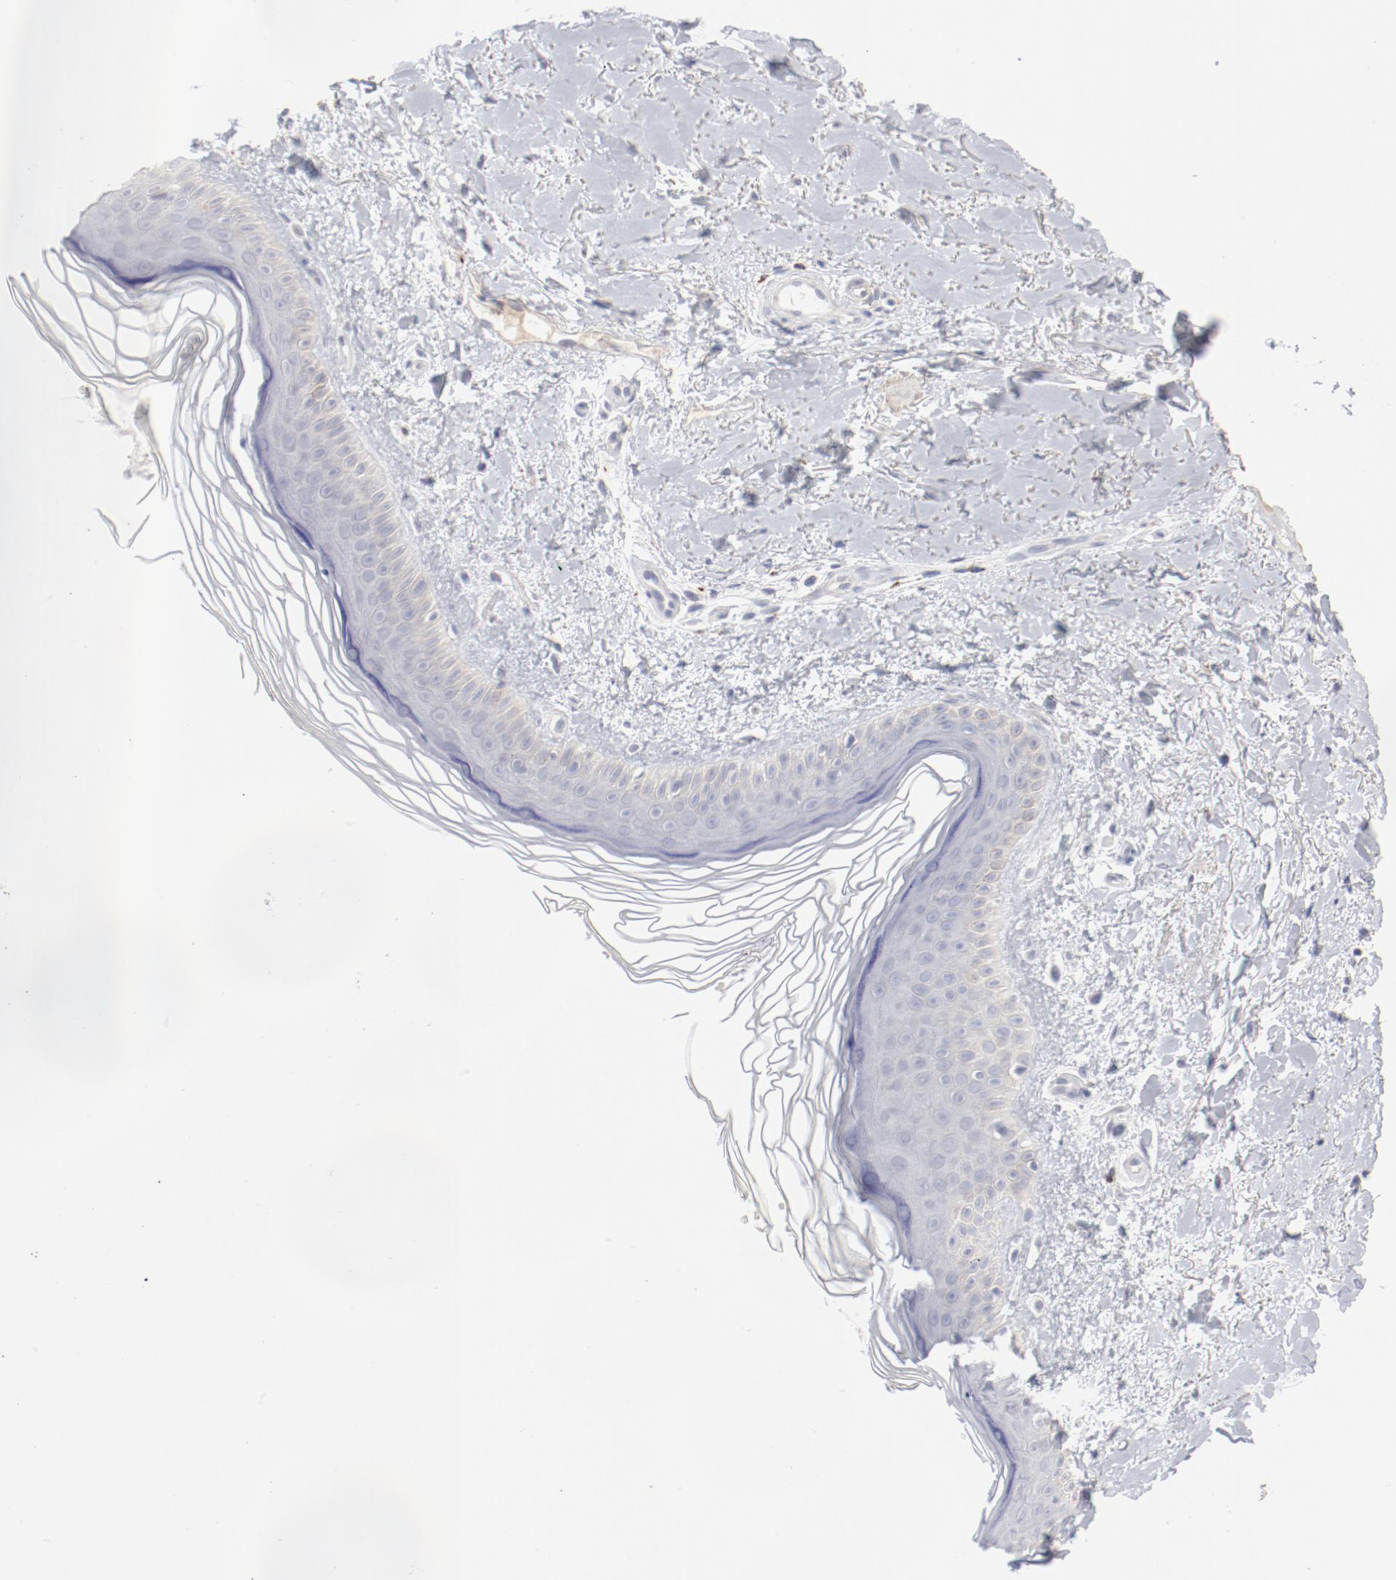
{"staining": {"intensity": "negative", "quantity": "none", "location": "none"}, "tissue": "skin", "cell_type": "Fibroblasts", "image_type": "normal", "snomed": [{"axis": "morphology", "description": "Normal tissue, NOS"}, {"axis": "topography", "description": "Skin"}], "caption": "Immunohistochemistry (IHC) micrograph of unremarkable skin stained for a protein (brown), which reveals no staining in fibroblasts.", "gene": "SH3BGR", "patient": {"sex": "female", "age": 19}}